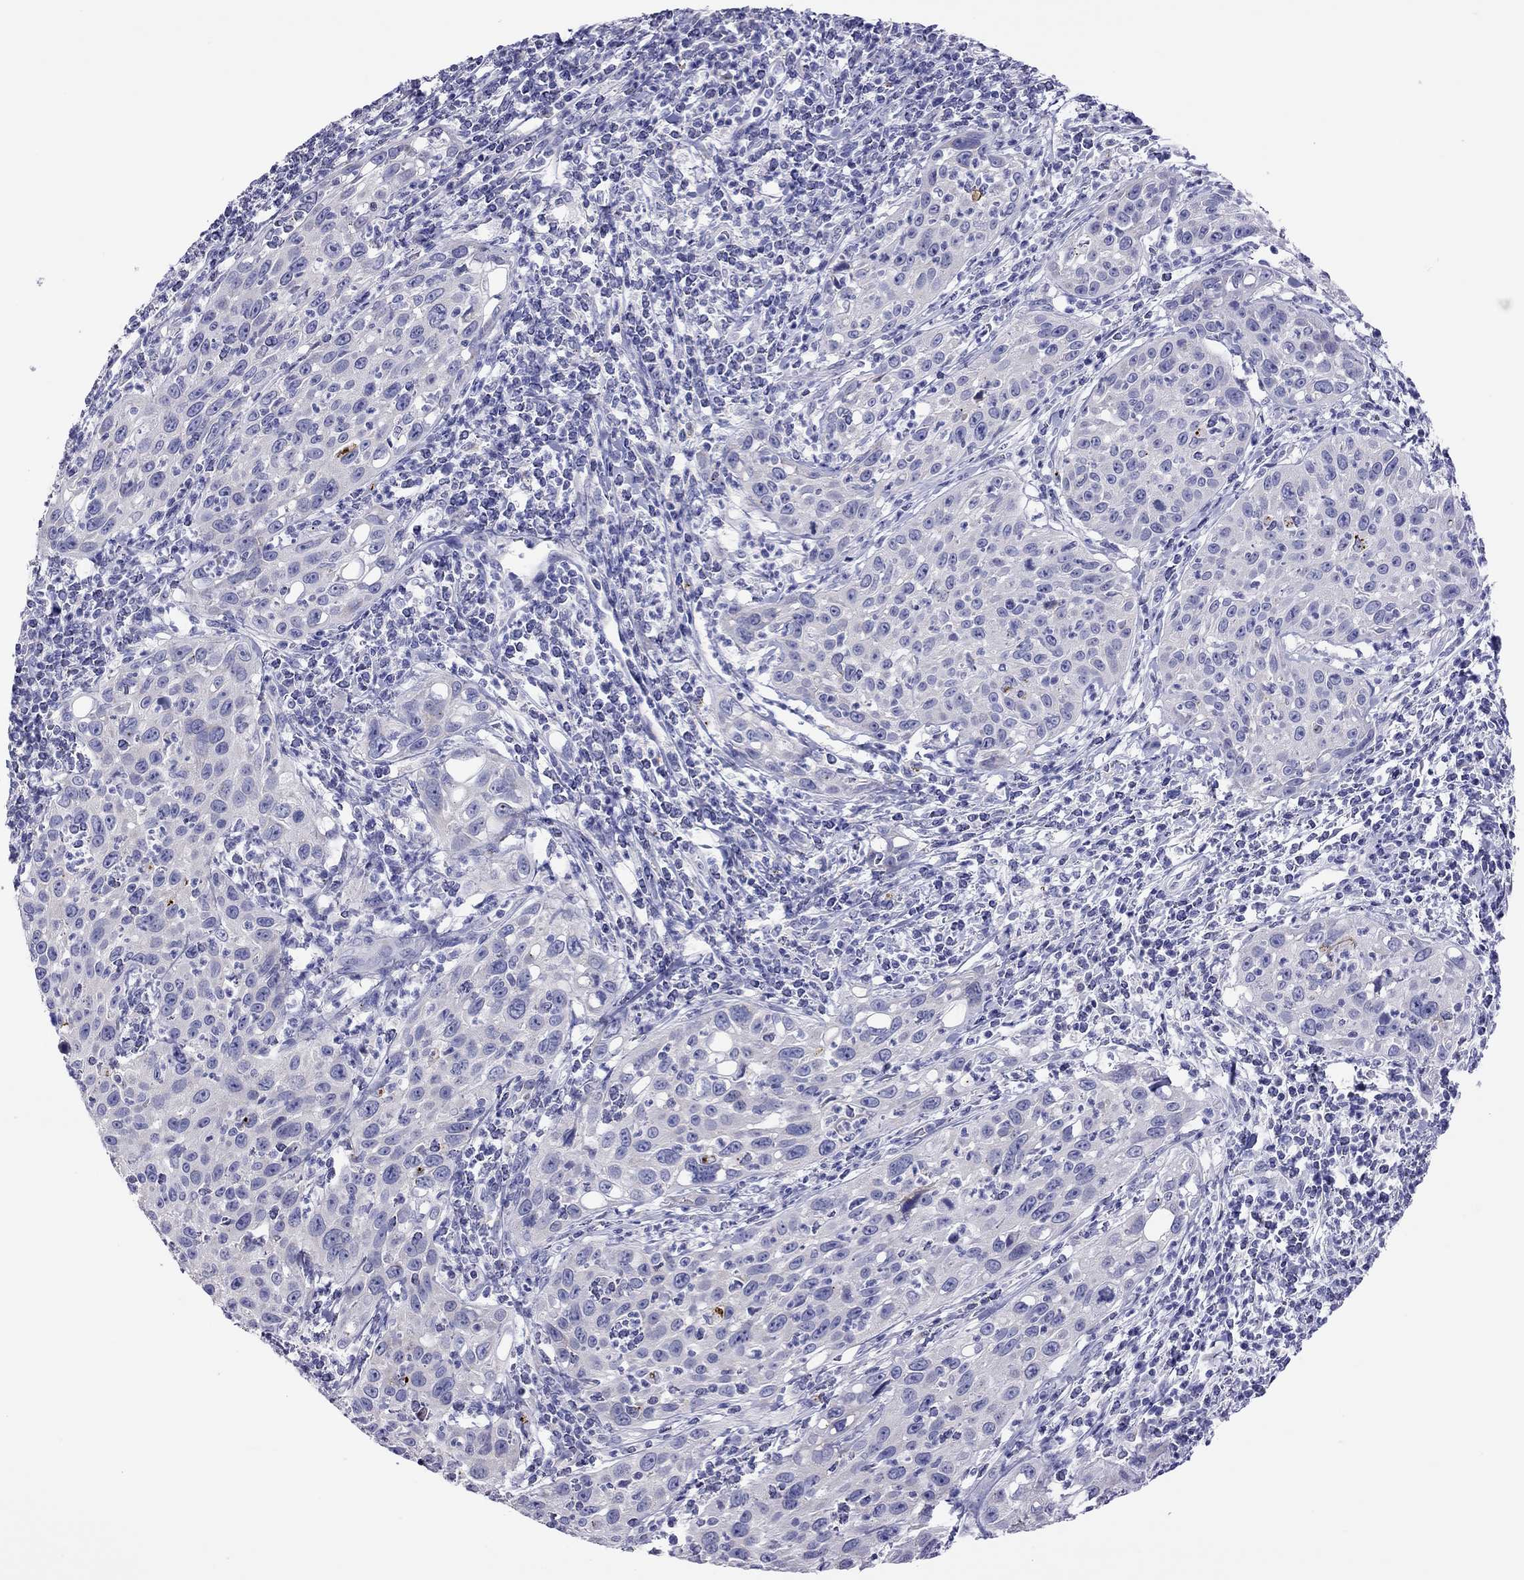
{"staining": {"intensity": "negative", "quantity": "none", "location": "none"}, "tissue": "cervical cancer", "cell_type": "Tumor cells", "image_type": "cancer", "snomed": [{"axis": "morphology", "description": "Squamous cell carcinoma, NOS"}, {"axis": "topography", "description": "Cervix"}], "caption": "Tumor cells are negative for brown protein staining in squamous cell carcinoma (cervical).", "gene": "COL9A1", "patient": {"sex": "female", "age": 26}}